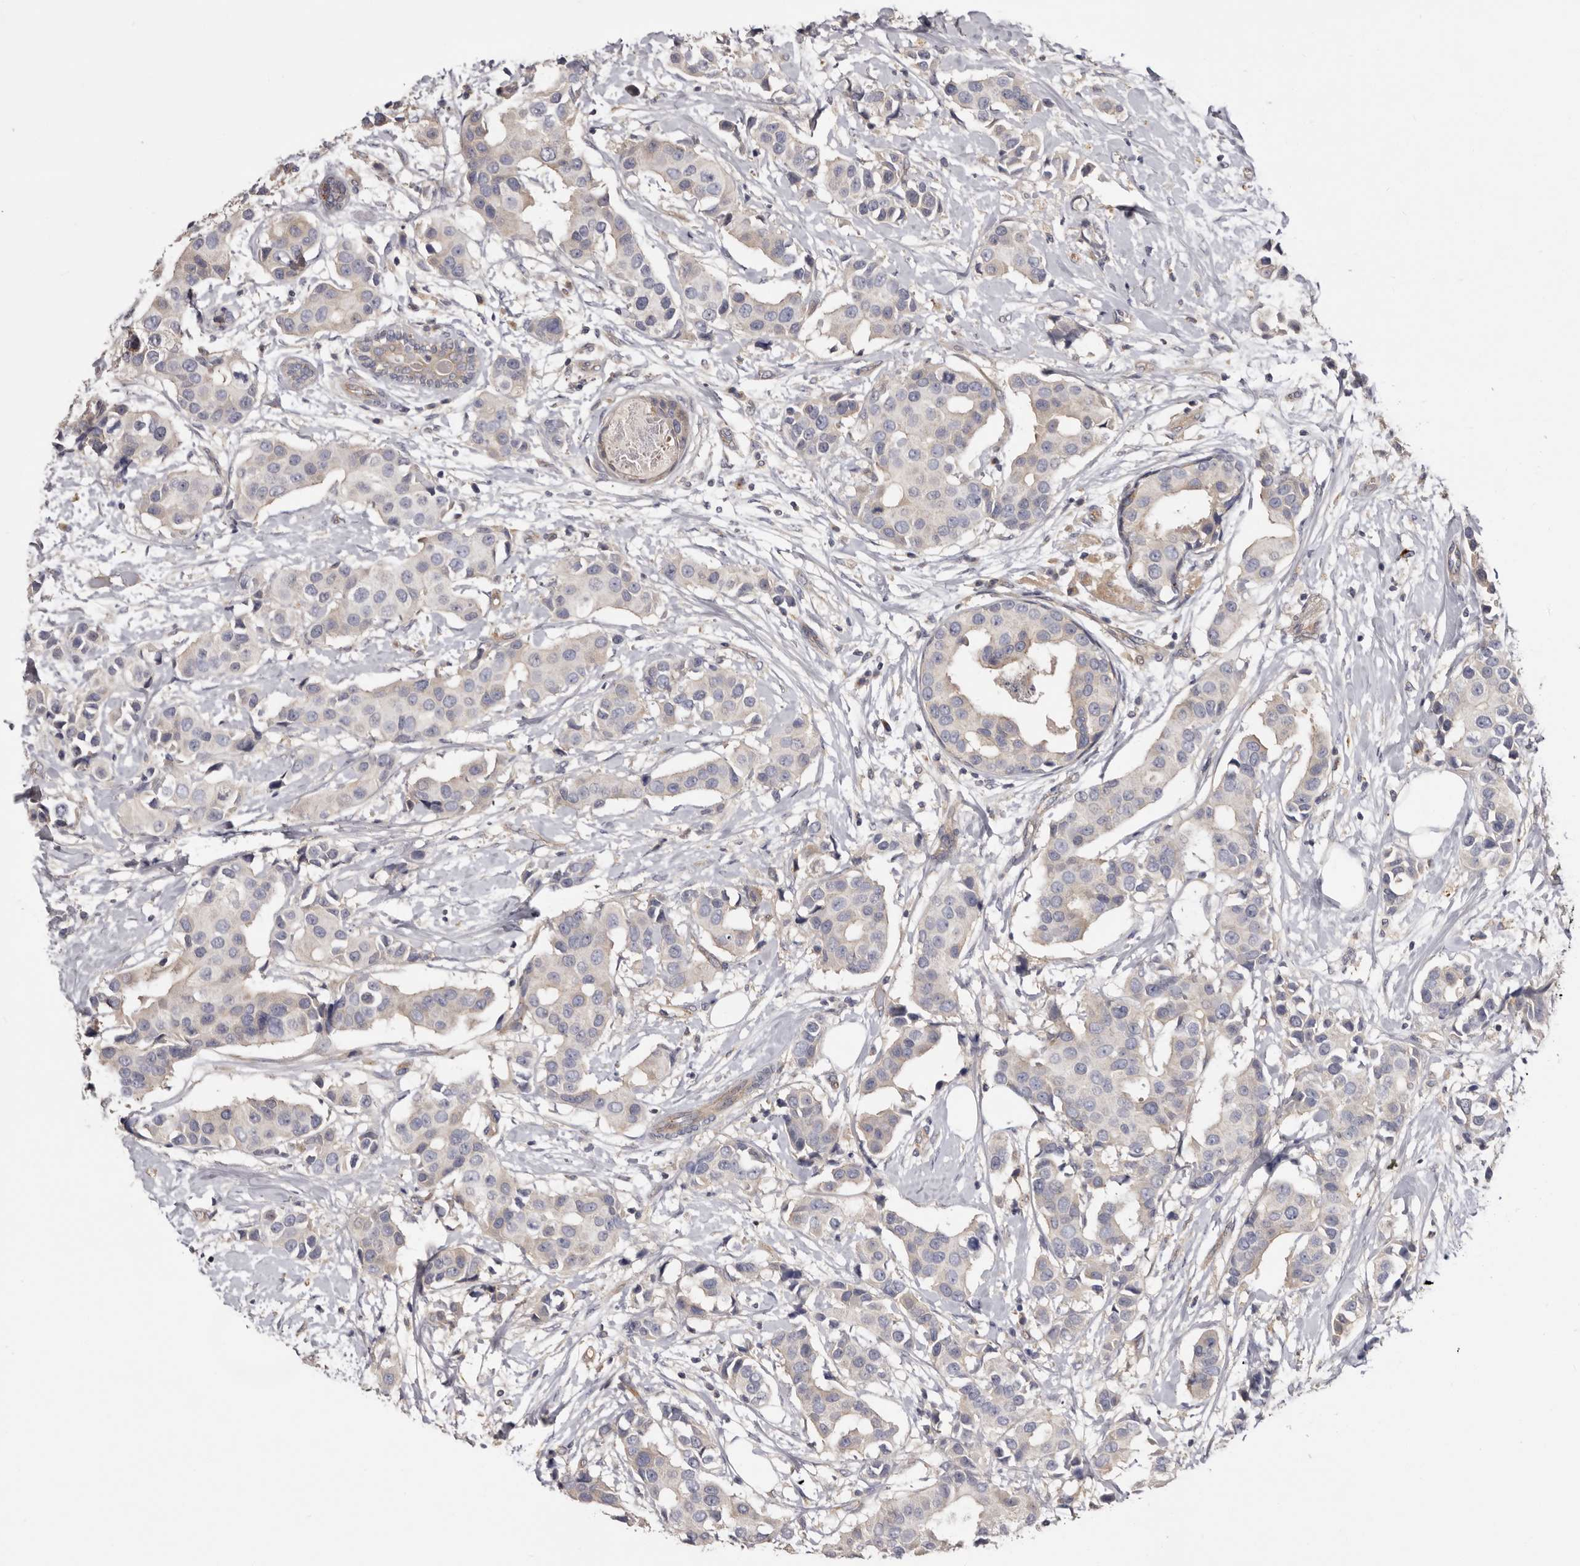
{"staining": {"intensity": "weak", "quantity": "<25%", "location": "cytoplasmic/membranous"}, "tissue": "breast cancer", "cell_type": "Tumor cells", "image_type": "cancer", "snomed": [{"axis": "morphology", "description": "Normal tissue, NOS"}, {"axis": "morphology", "description": "Duct carcinoma"}, {"axis": "topography", "description": "Breast"}], "caption": "Immunohistochemistry of breast cancer reveals no positivity in tumor cells.", "gene": "INKA2", "patient": {"sex": "female", "age": 39}}